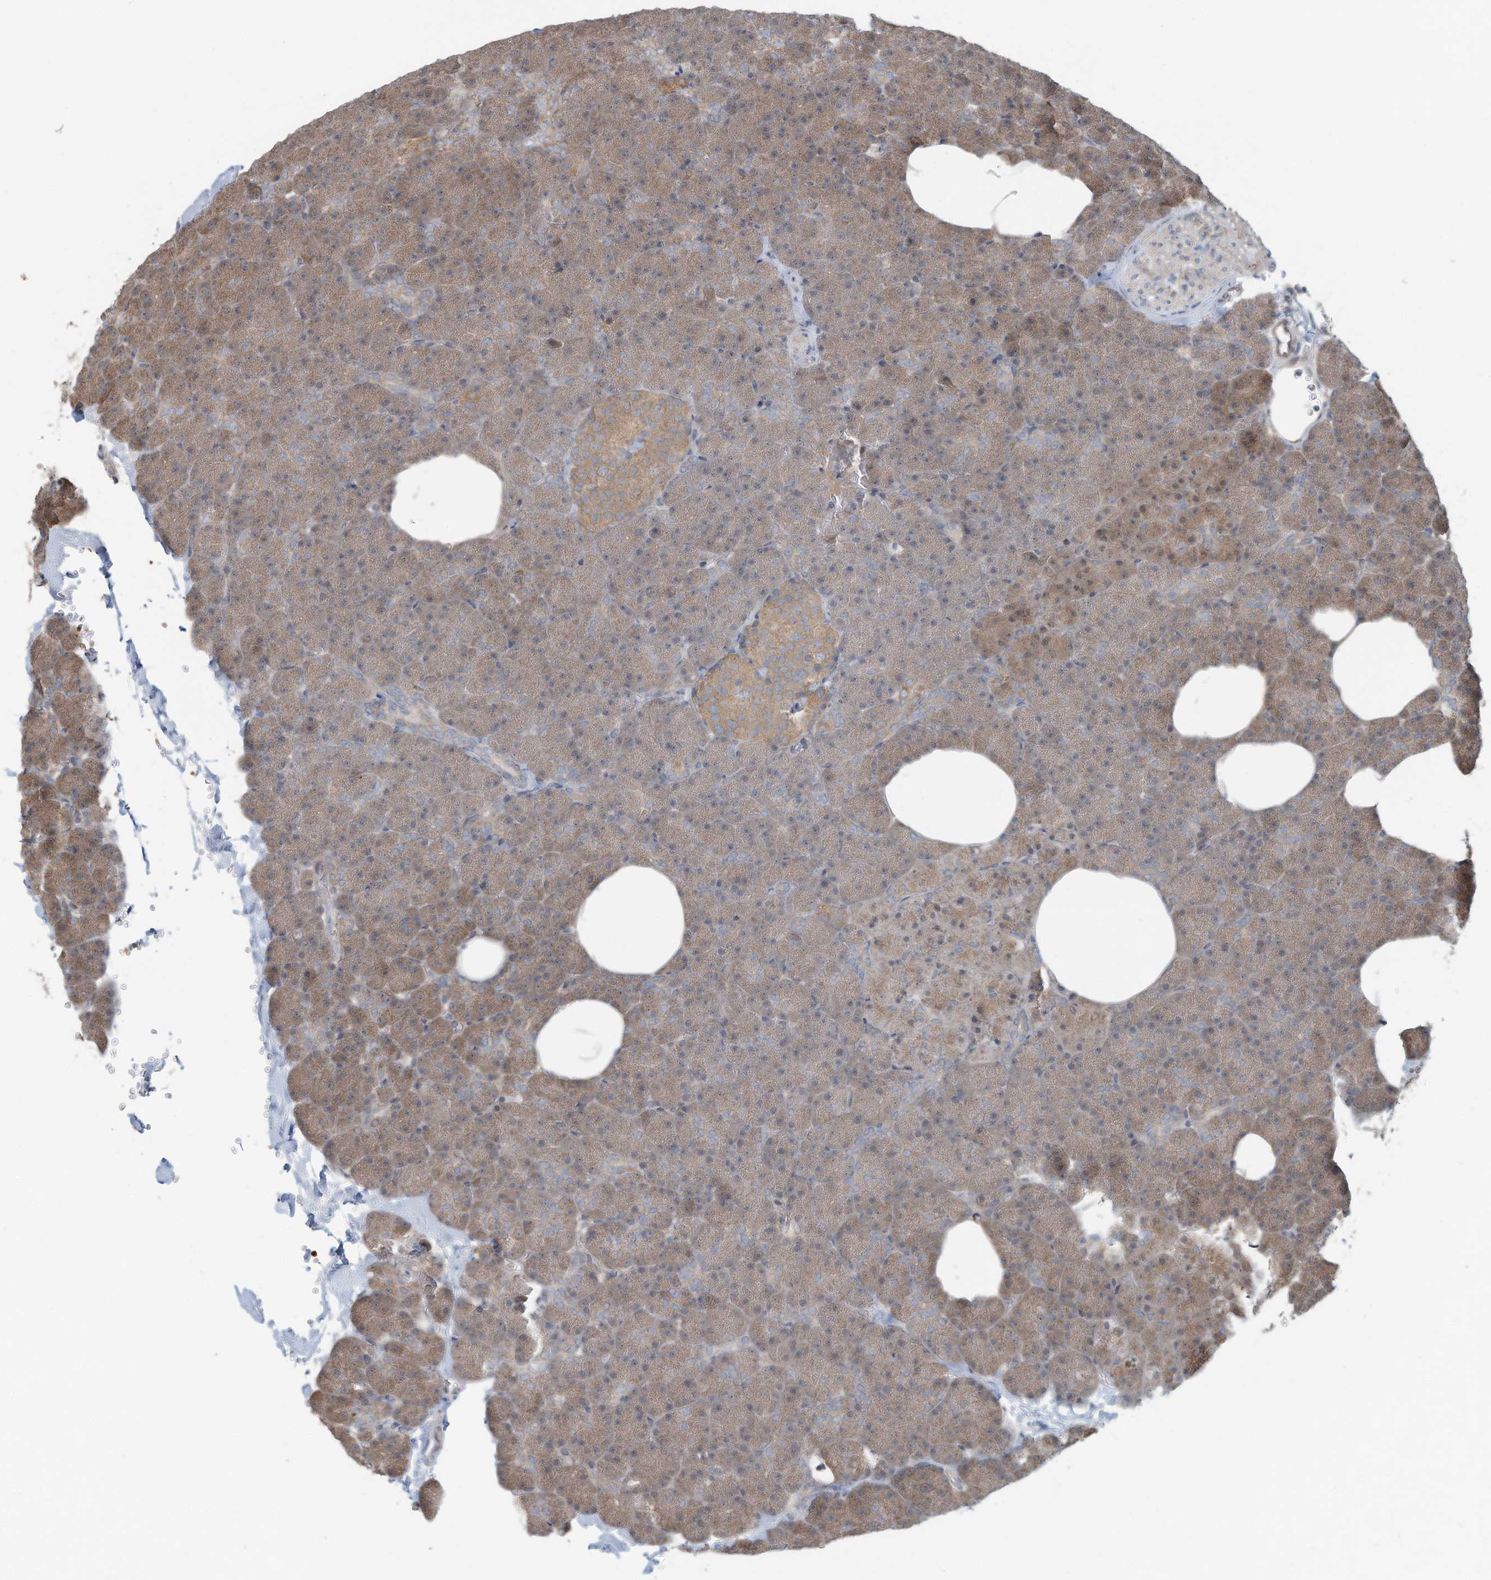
{"staining": {"intensity": "moderate", "quantity": "25%-75%", "location": "cytoplasmic/membranous"}, "tissue": "pancreas", "cell_type": "Exocrine glandular cells", "image_type": "normal", "snomed": [{"axis": "morphology", "description": "Normal tissue, NOS"}, {"axis": "morphology", "description": "Carcinoid, malignant, NOS"}, {"axis": "topography", "description": "Pancreas"}], "caption": "Immunohistochemical staining of benign human pancreas demonstrates medium levels of moderate cytoplasmic/membranous expression in about 25%-75% of exocrine glandular cells.", "gene": "ERI2", "patient": {"sex": "female", "age": 35}}